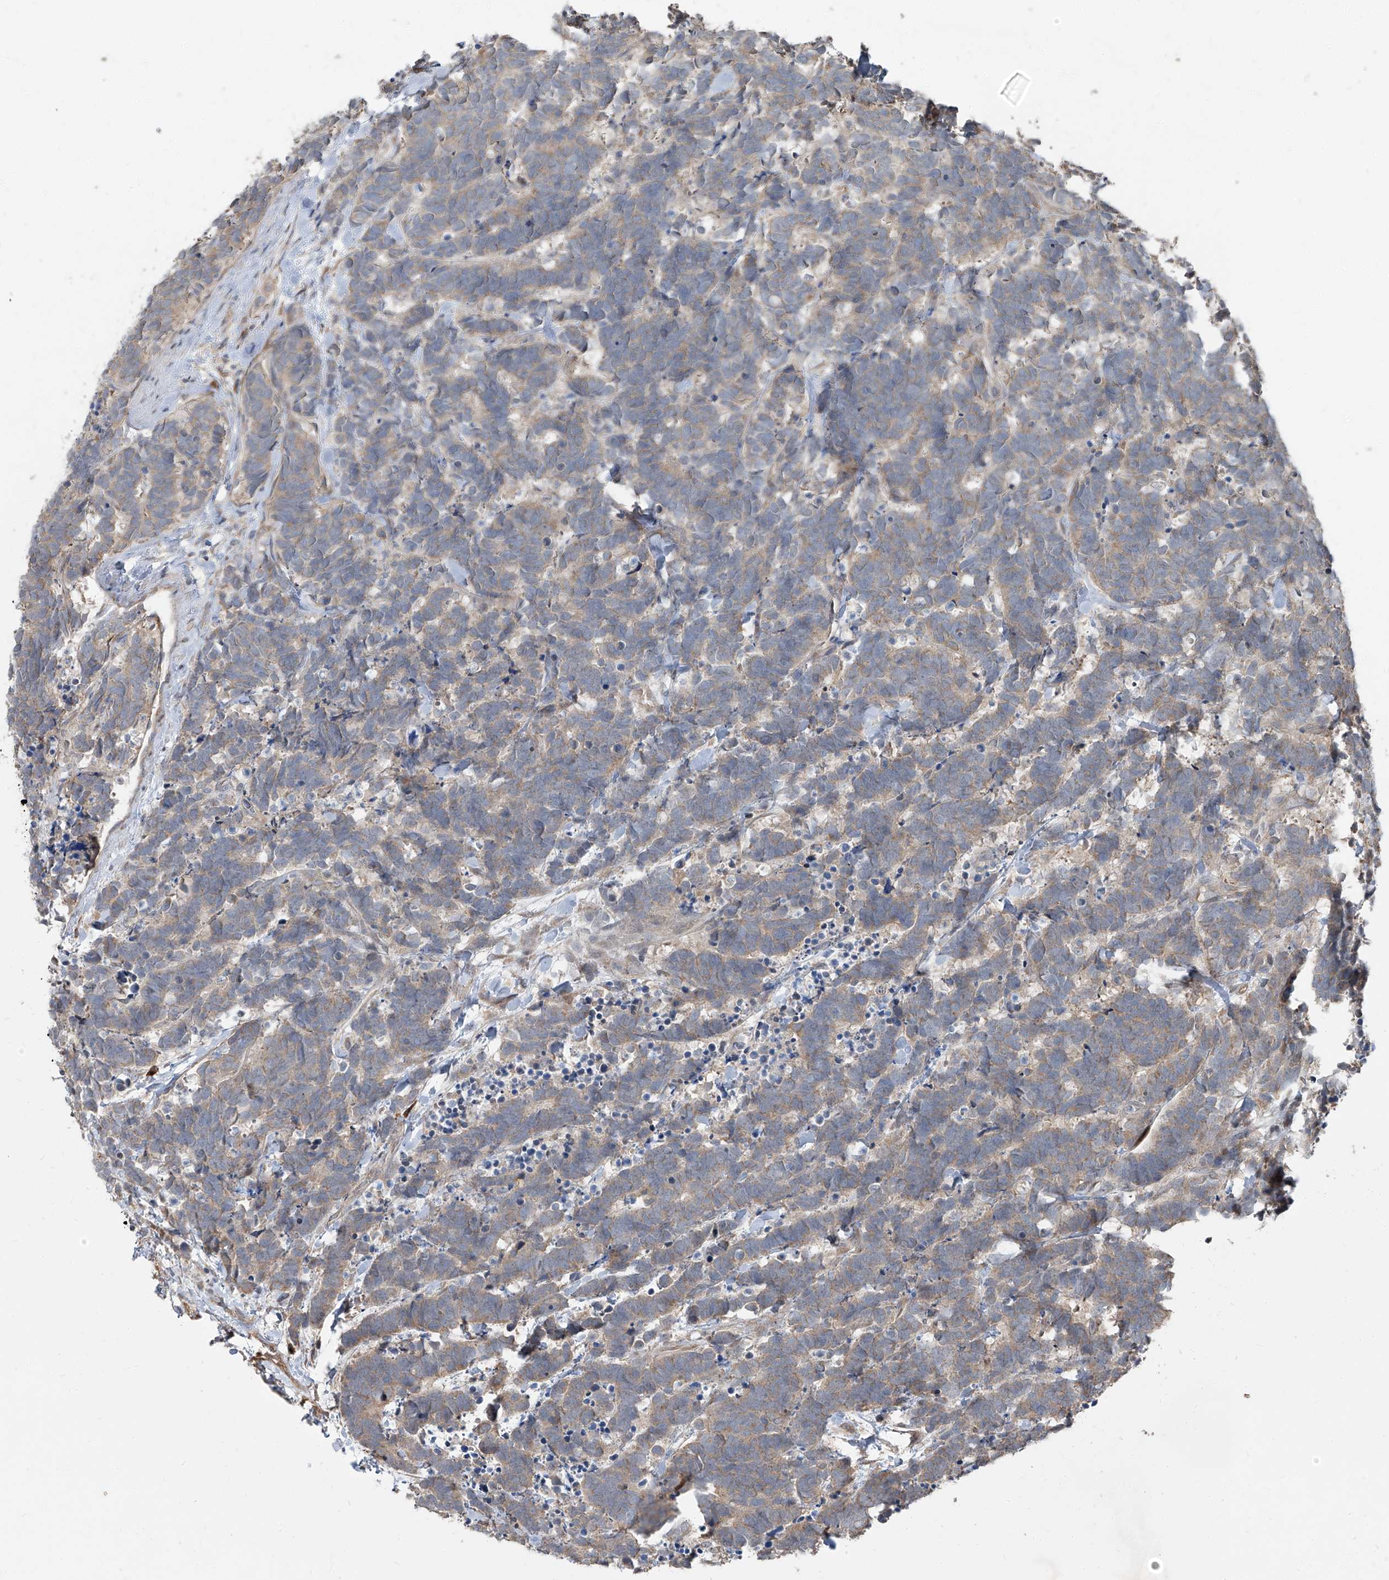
{"staining": {"intensity": "weak", "quantity": ">75%", "location": "cytoplasmic/membranous"}, "tissue": "carcinoid", "cell_type": "Tumor cells", "image_type": "cancer", "snomed": [{"axis": "morphology", "description": "Carcinoma, NOS"}, {"axis": "morphology", "description": "Carcinoid, malignant, NOS"}, {"axis": "topography", "description": "Urinary bladder"}], "caption": "Human carcinoid stained for a protein (brown) demonstrates weak cytoplasmic/membranous positive positivity in about >75% of tumor cells.", "gene": "CCN1", "patient": {"sex": "male", "age": 57}}